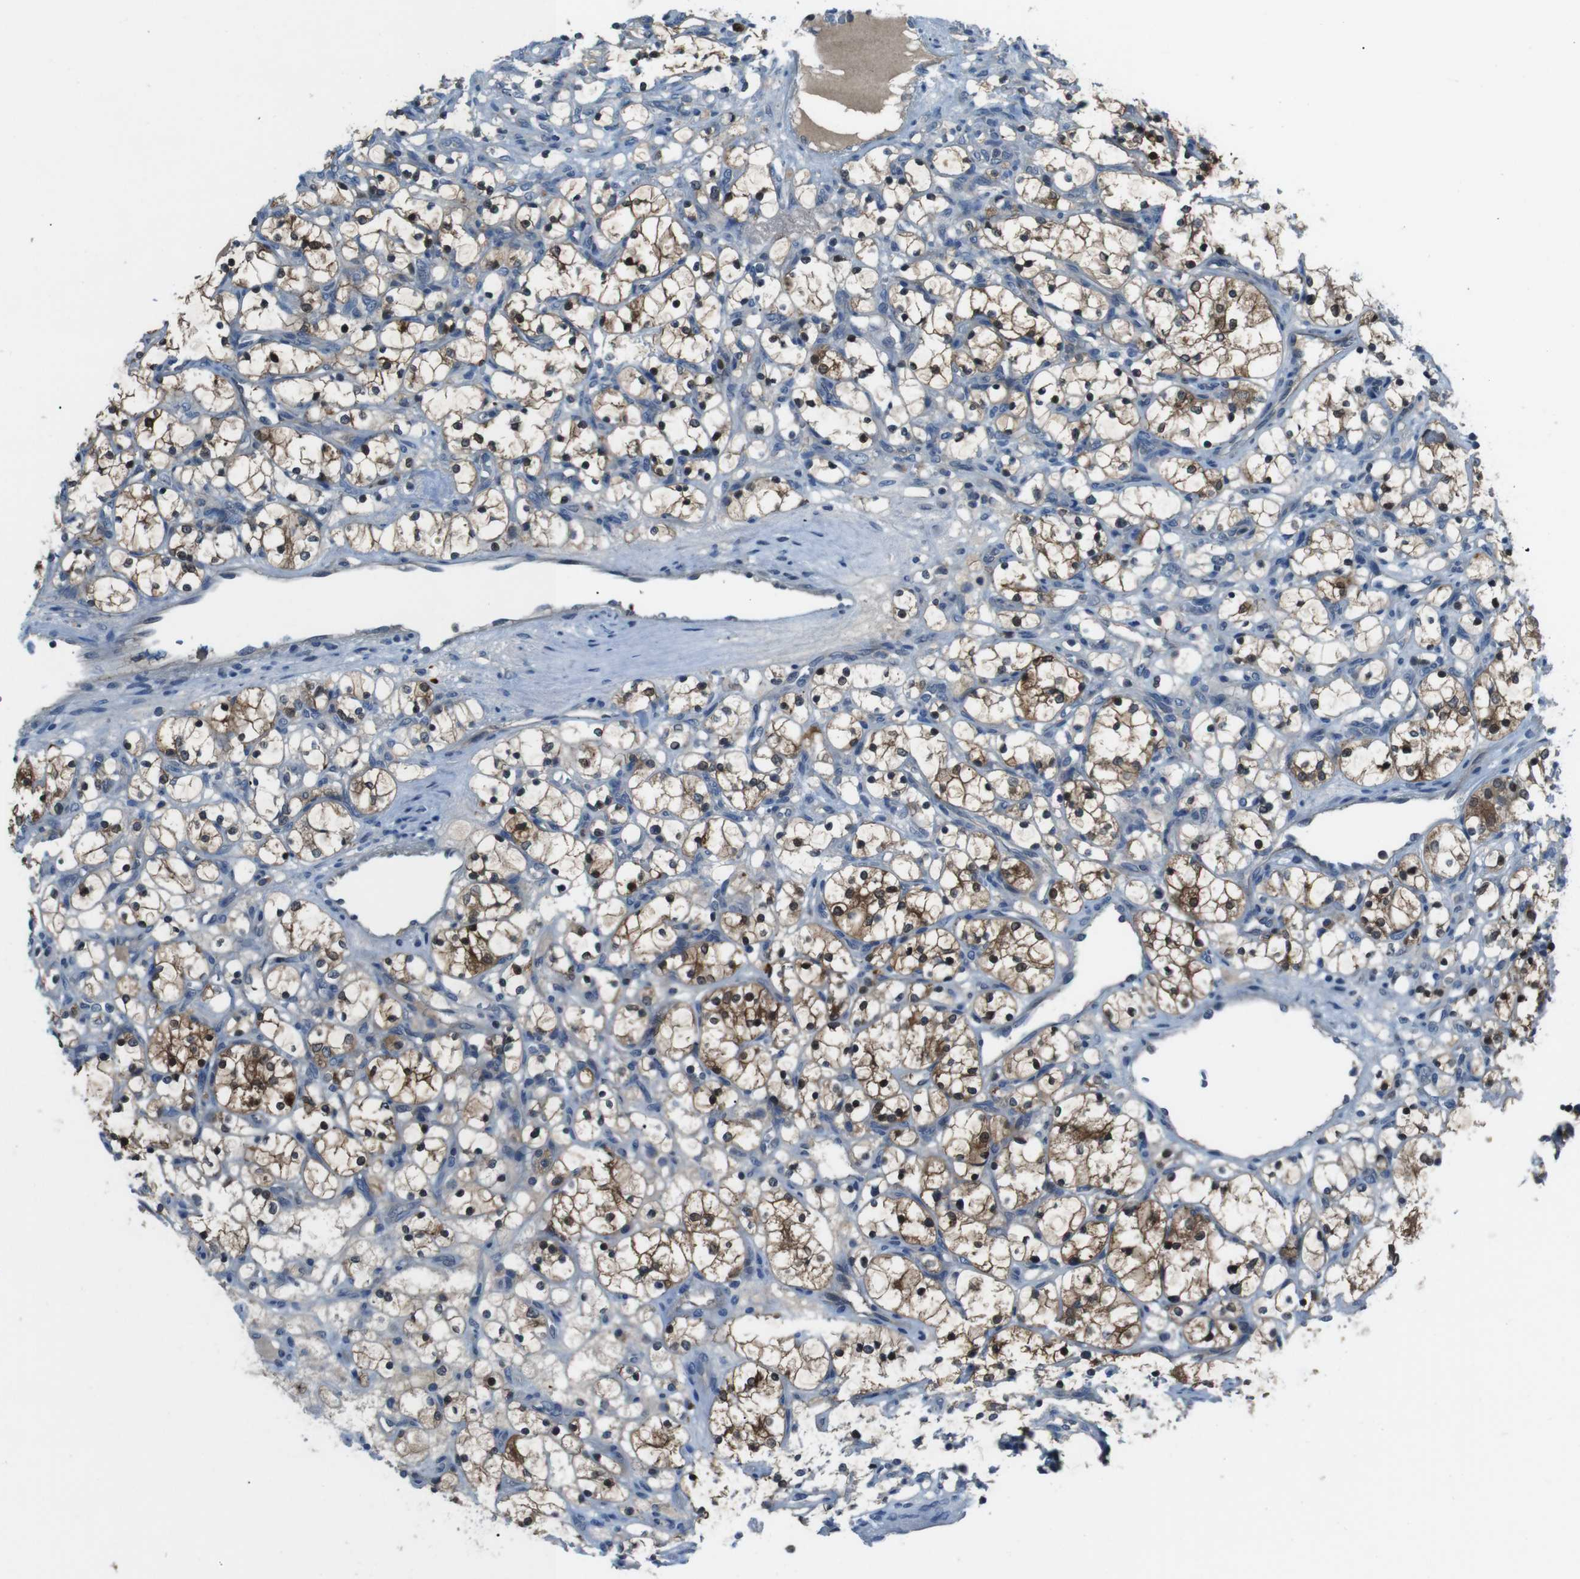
{"staining": {"intensity": "strong", "quantity": "25%-75%", "location": "cytoplasmic/membranous,nuclear"}, "tissue": "renal cancer", "cell_type": "Tumor cells", "image_type": "cancer", "snomed": [{"axis": "morphology", "description": "Adenocarcinoma, NOS"}, {"axis": "topography", "description": "Kidney"}], "caption": "Immunohistochemical staining of renal cancer (adenocarcinoma) displays high levels of strong cytoplasmic/membranous and nuclear protein positivity in approximately 25%-75% of tumor cells.", "gene": "NANOS2", "patient": {"sex": "female", "age": 69}}